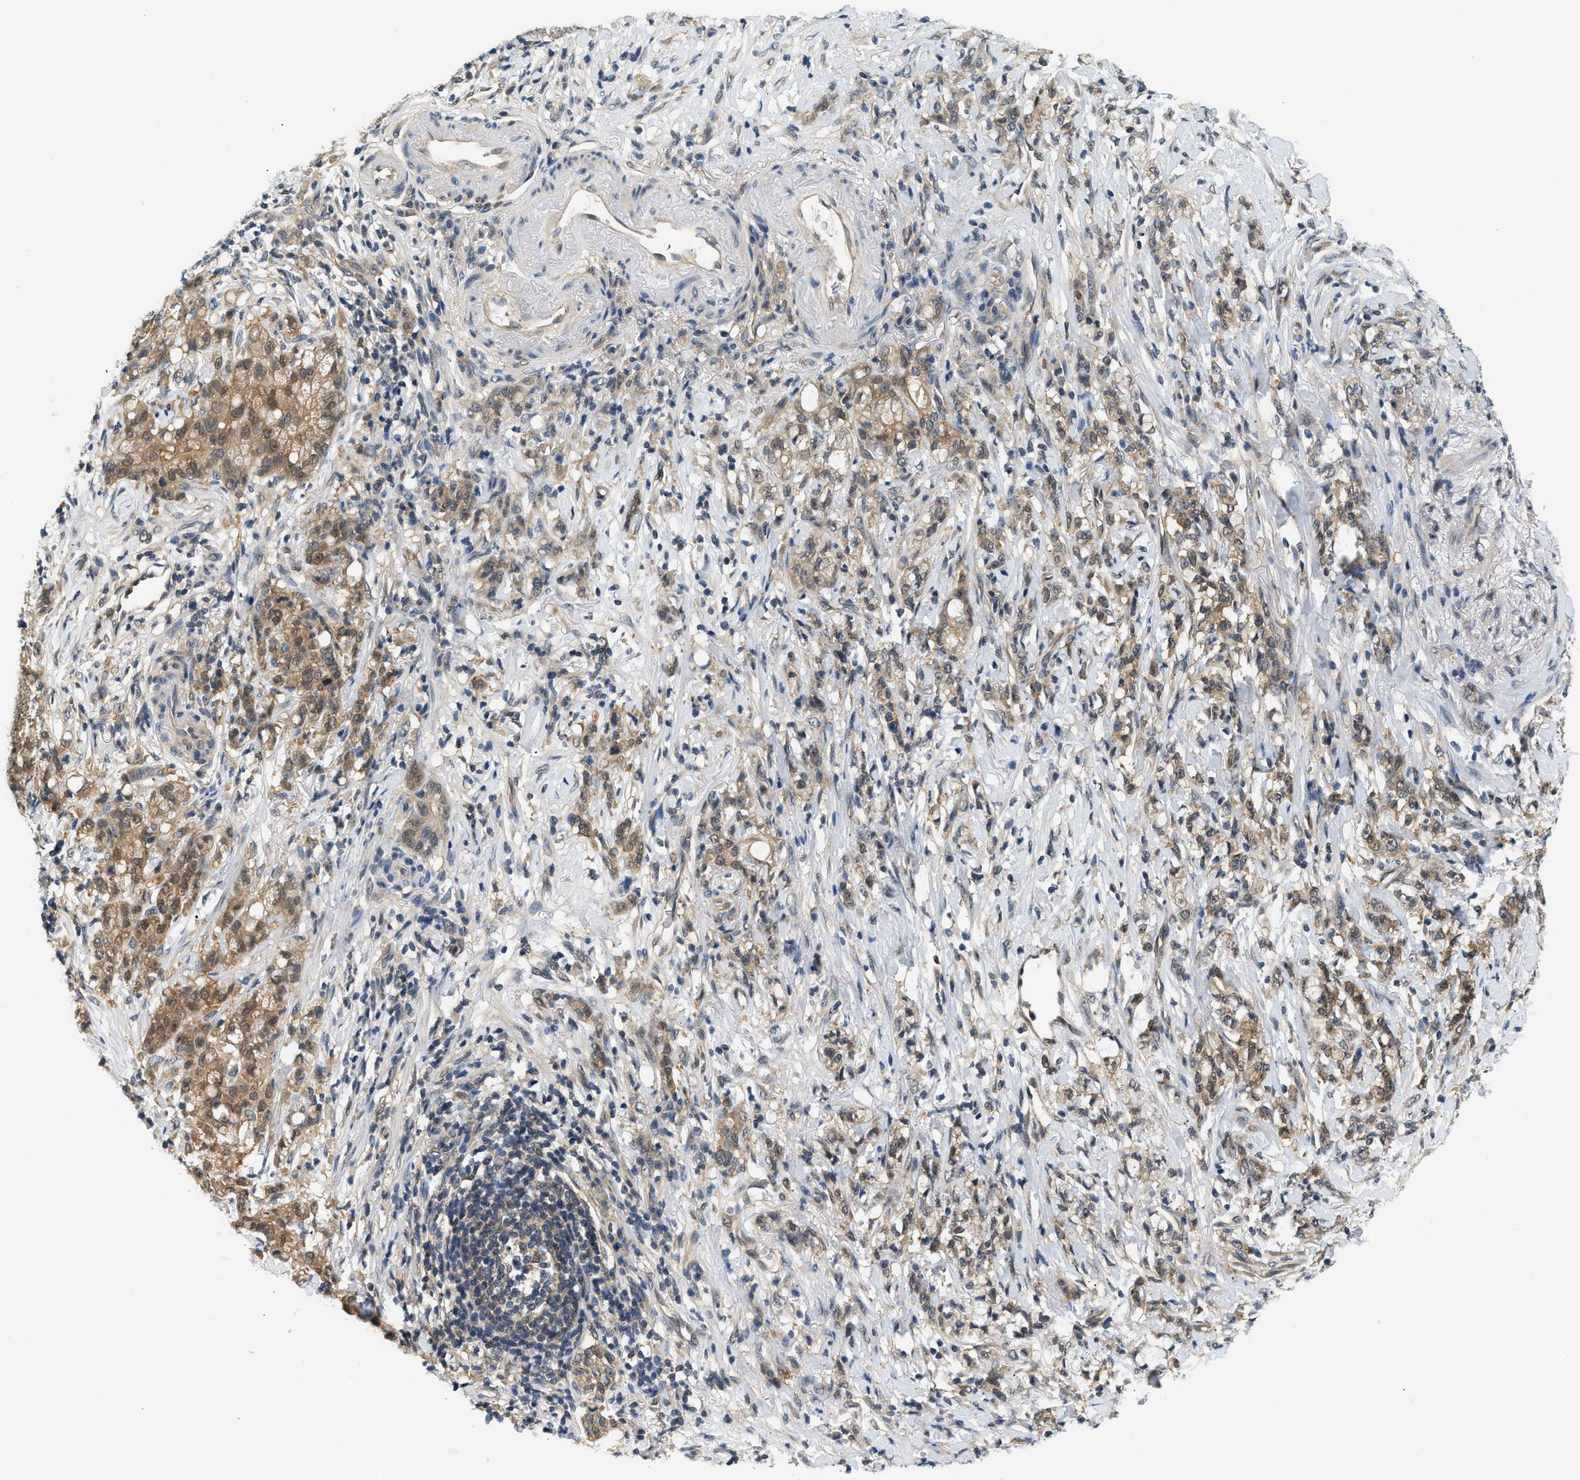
{"staining": {"intensity": "moderate", "quantity": ">75%", "location": "cytoplasmic/membranous,nuclear"}, "tissue": "stomach cancer", "cell_type": "Tumor cells", "image_type": "cancer", "snomed": [{"axis": "morphology", "description": "Adenocarcinoma, NOS"}, {"axis": "topography", "description": "Stomach, lower"}], "caption": "A histopathology image of human adenocarcinoma (stomach) stained for a protein reveals moderate cytoplasmic/membranous and nuclear brown staining in tumor cells.", "gene": "EIF4EBP2", "patient": {"sex": "male", "age": 88}}